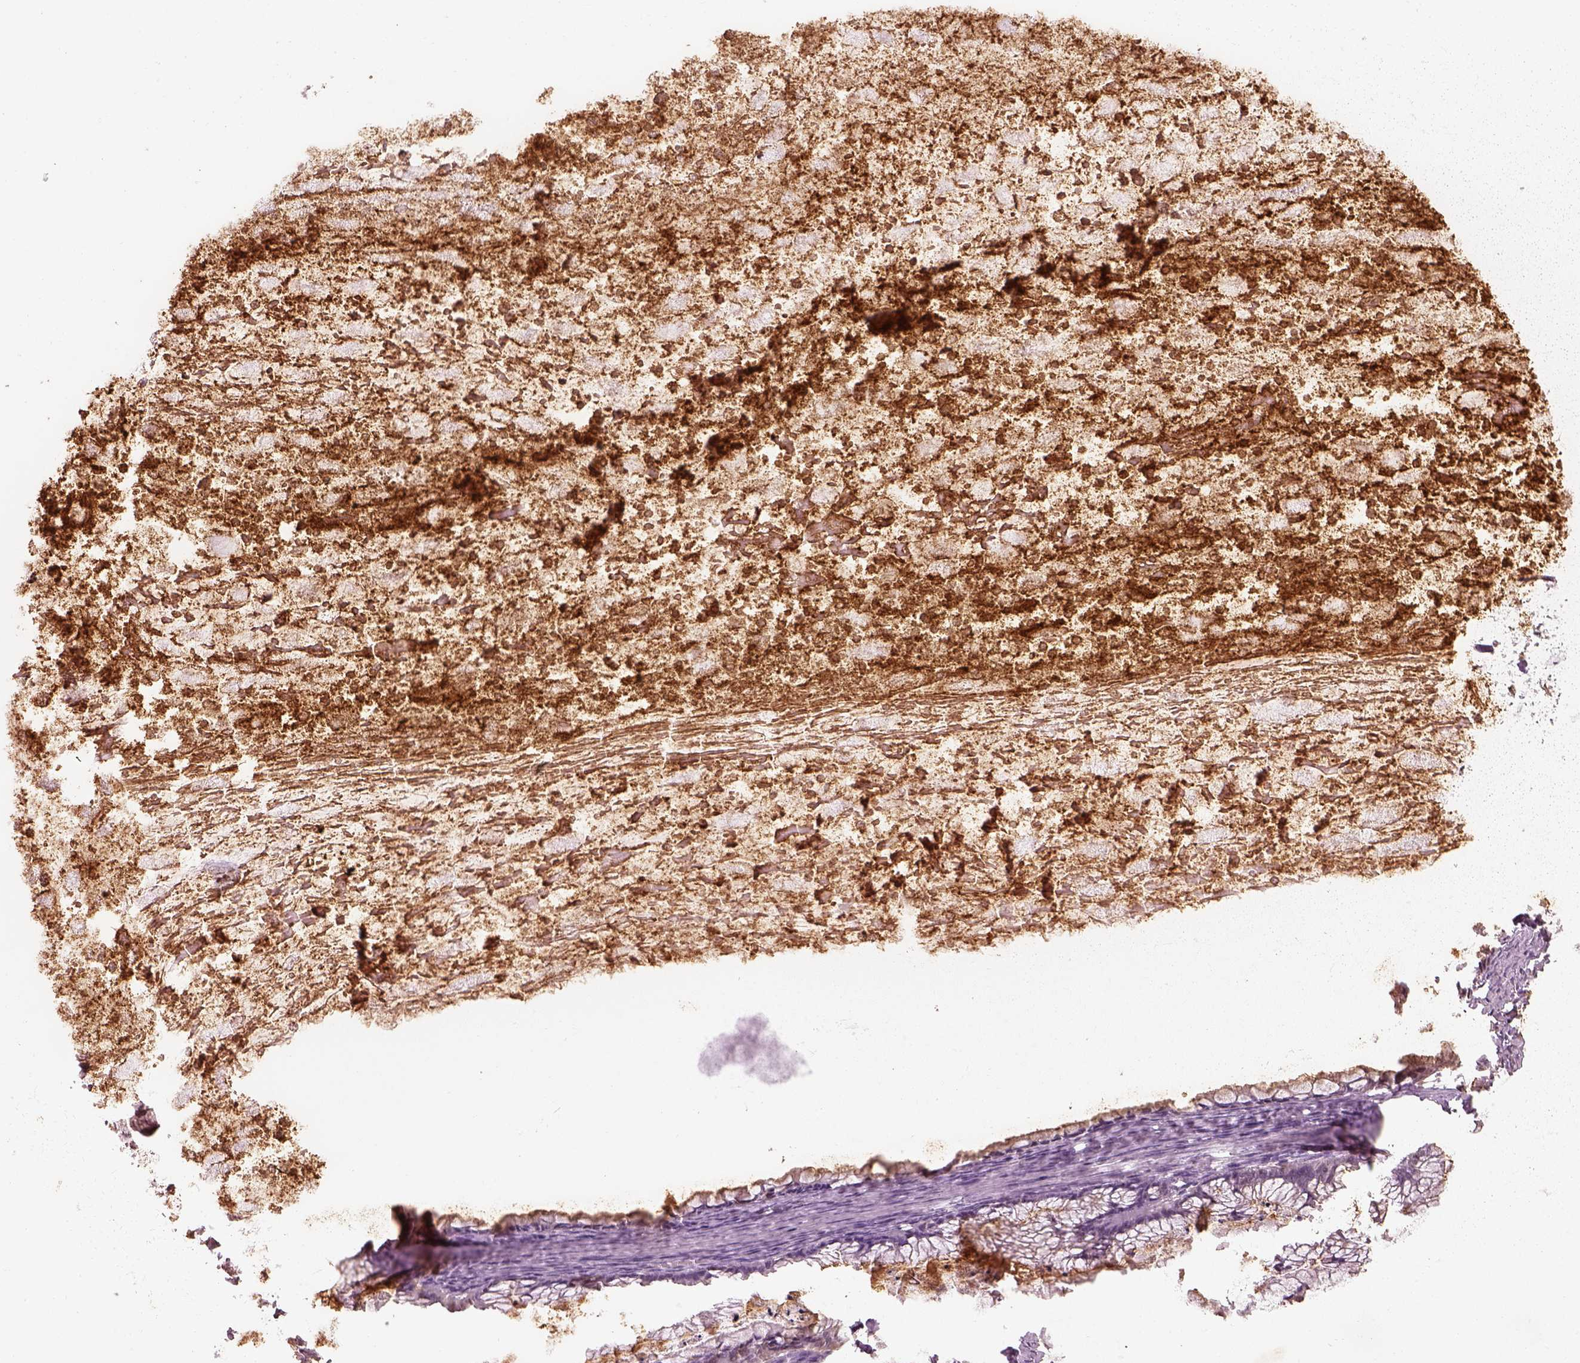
{"staining": {"intensity": "negative", "quantity": "none", "location": "none"}, "tissue": "ovarian cancer", "cell_type": "Tumor cells", "image_type": "cancer", "snomed": [{"axis": "morphology", "description": "Cystadenocarcinoma, mucinous, NOS"}, {"axis": "topography", "description": "Ovary"}], "caption": "Immunohistochemistry image of ovarian cancer stained for a protein (brown), which exhibits no expression in tumor cells.", "gene": "SDCBP2", "patient": {"sex": "female", "age": 67}}